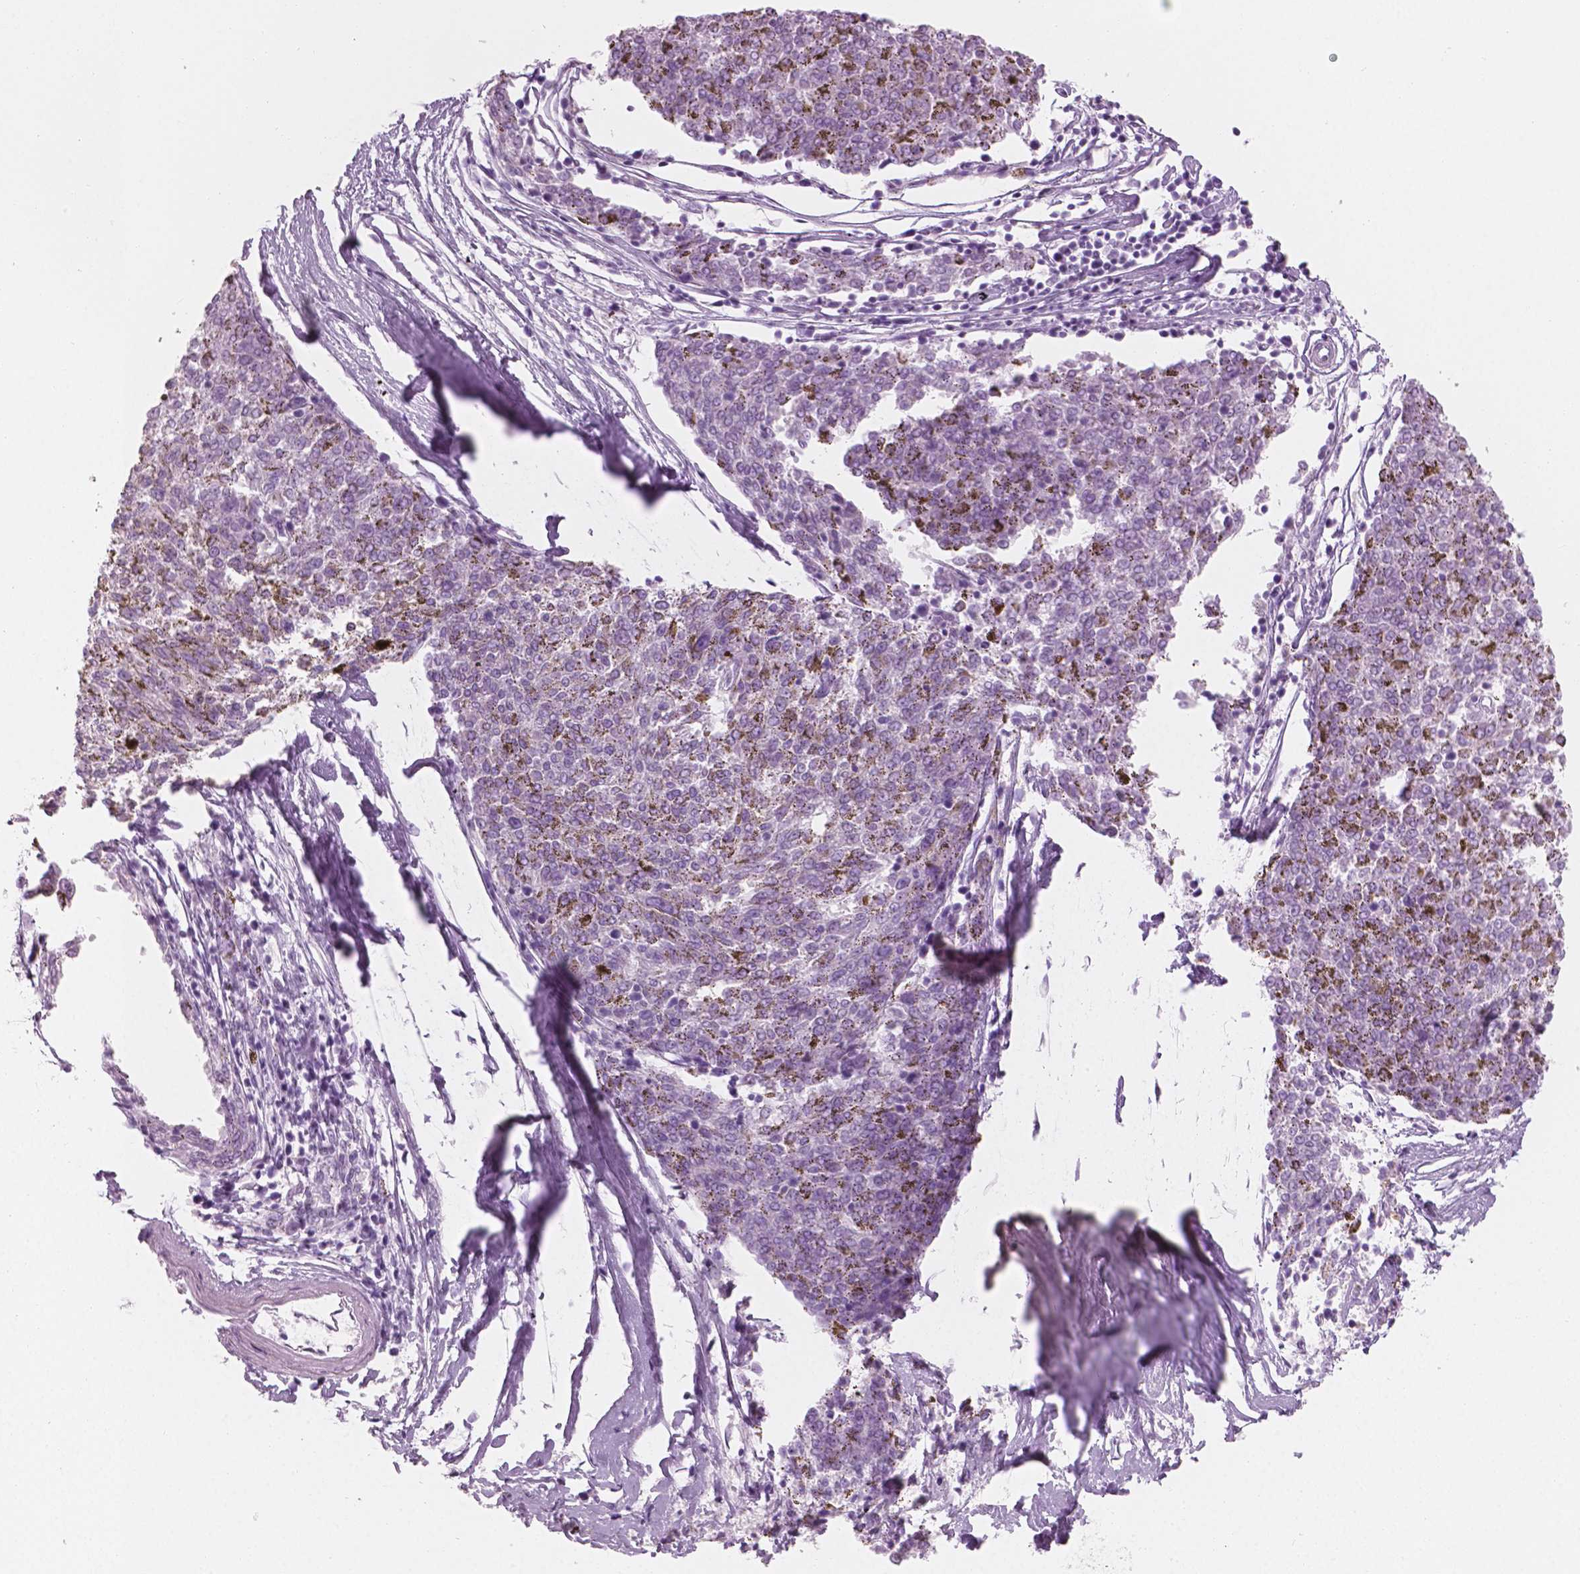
{"staining": {"intensity": "negative", "quantity": "none", "location": "none"}, "tissue": "melanoma", "cell_type": "Tumor cells", "image_type": "cancer", "snomed": [{"axis": "morphology", "description": "Malignant melanoma, NOS"}, {"axis": "topography", "description": "Skin"}], "caption": "The immunohistochemistry image has no significant positivity in tumor cells of melanoma tissue.", "gene": "PLIN4", "patient": {"sex": "female", "age": 72}}